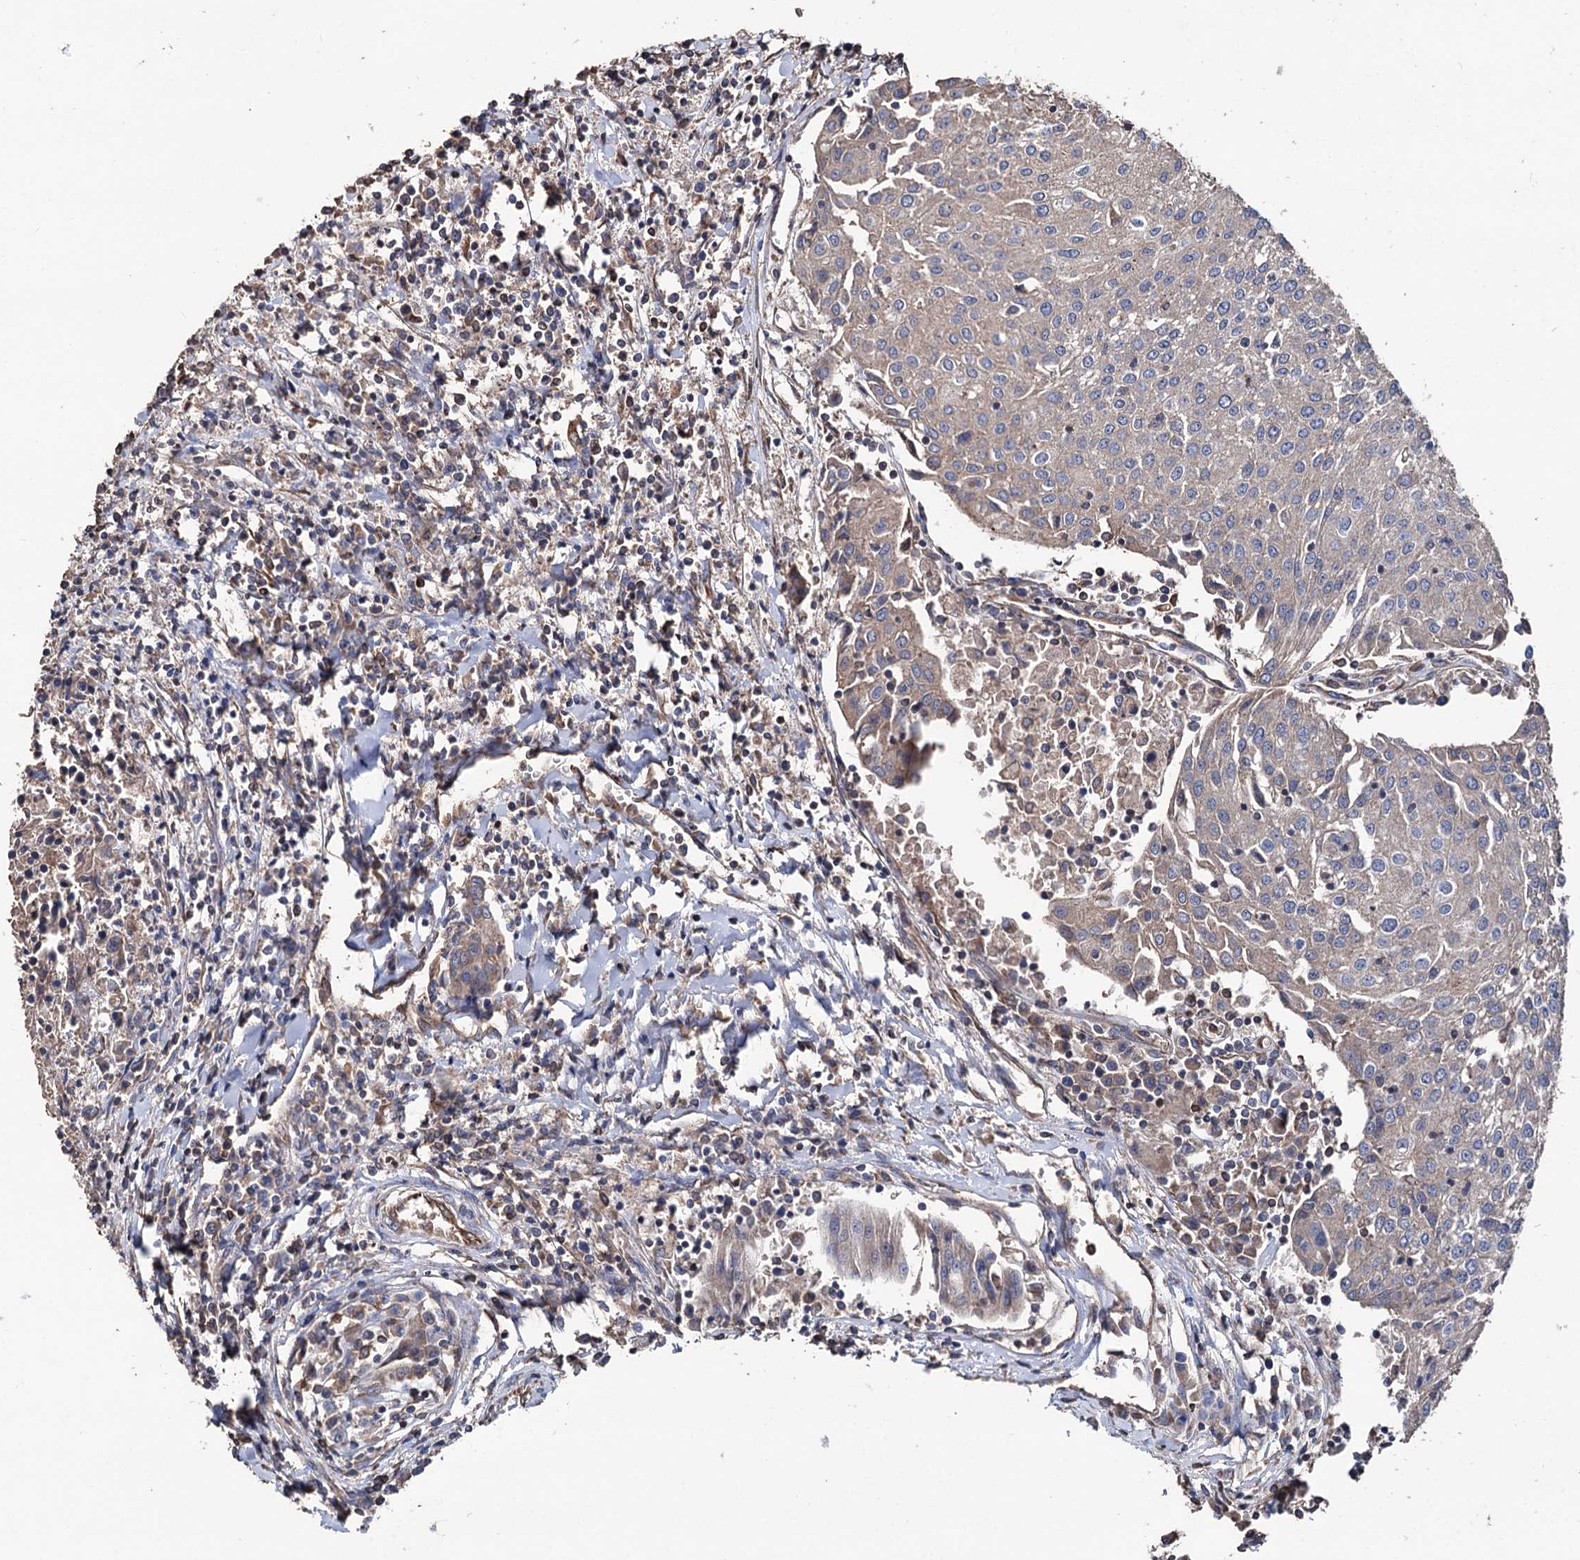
{"staining": {"intensity": "weak", "quantity": "<25%", "location": "cytoplasmic/membranous"}, "tissue": "urothelial cancer", "cell_type": "Tumor cells", "image_type": "cancer", "snomed": [{"axis": "morphology", "description": "Urothelial carcinoma, High grade"}, {"axis": "topography", "description": "Urinary bladder"}], "caption": "Urothelial carcinoma (high-grade) was stained to show a protein in brown. There is no significant expression in tumor cells.", "gene": "STING1", "patient": {"sex": "female", "age": 85}}